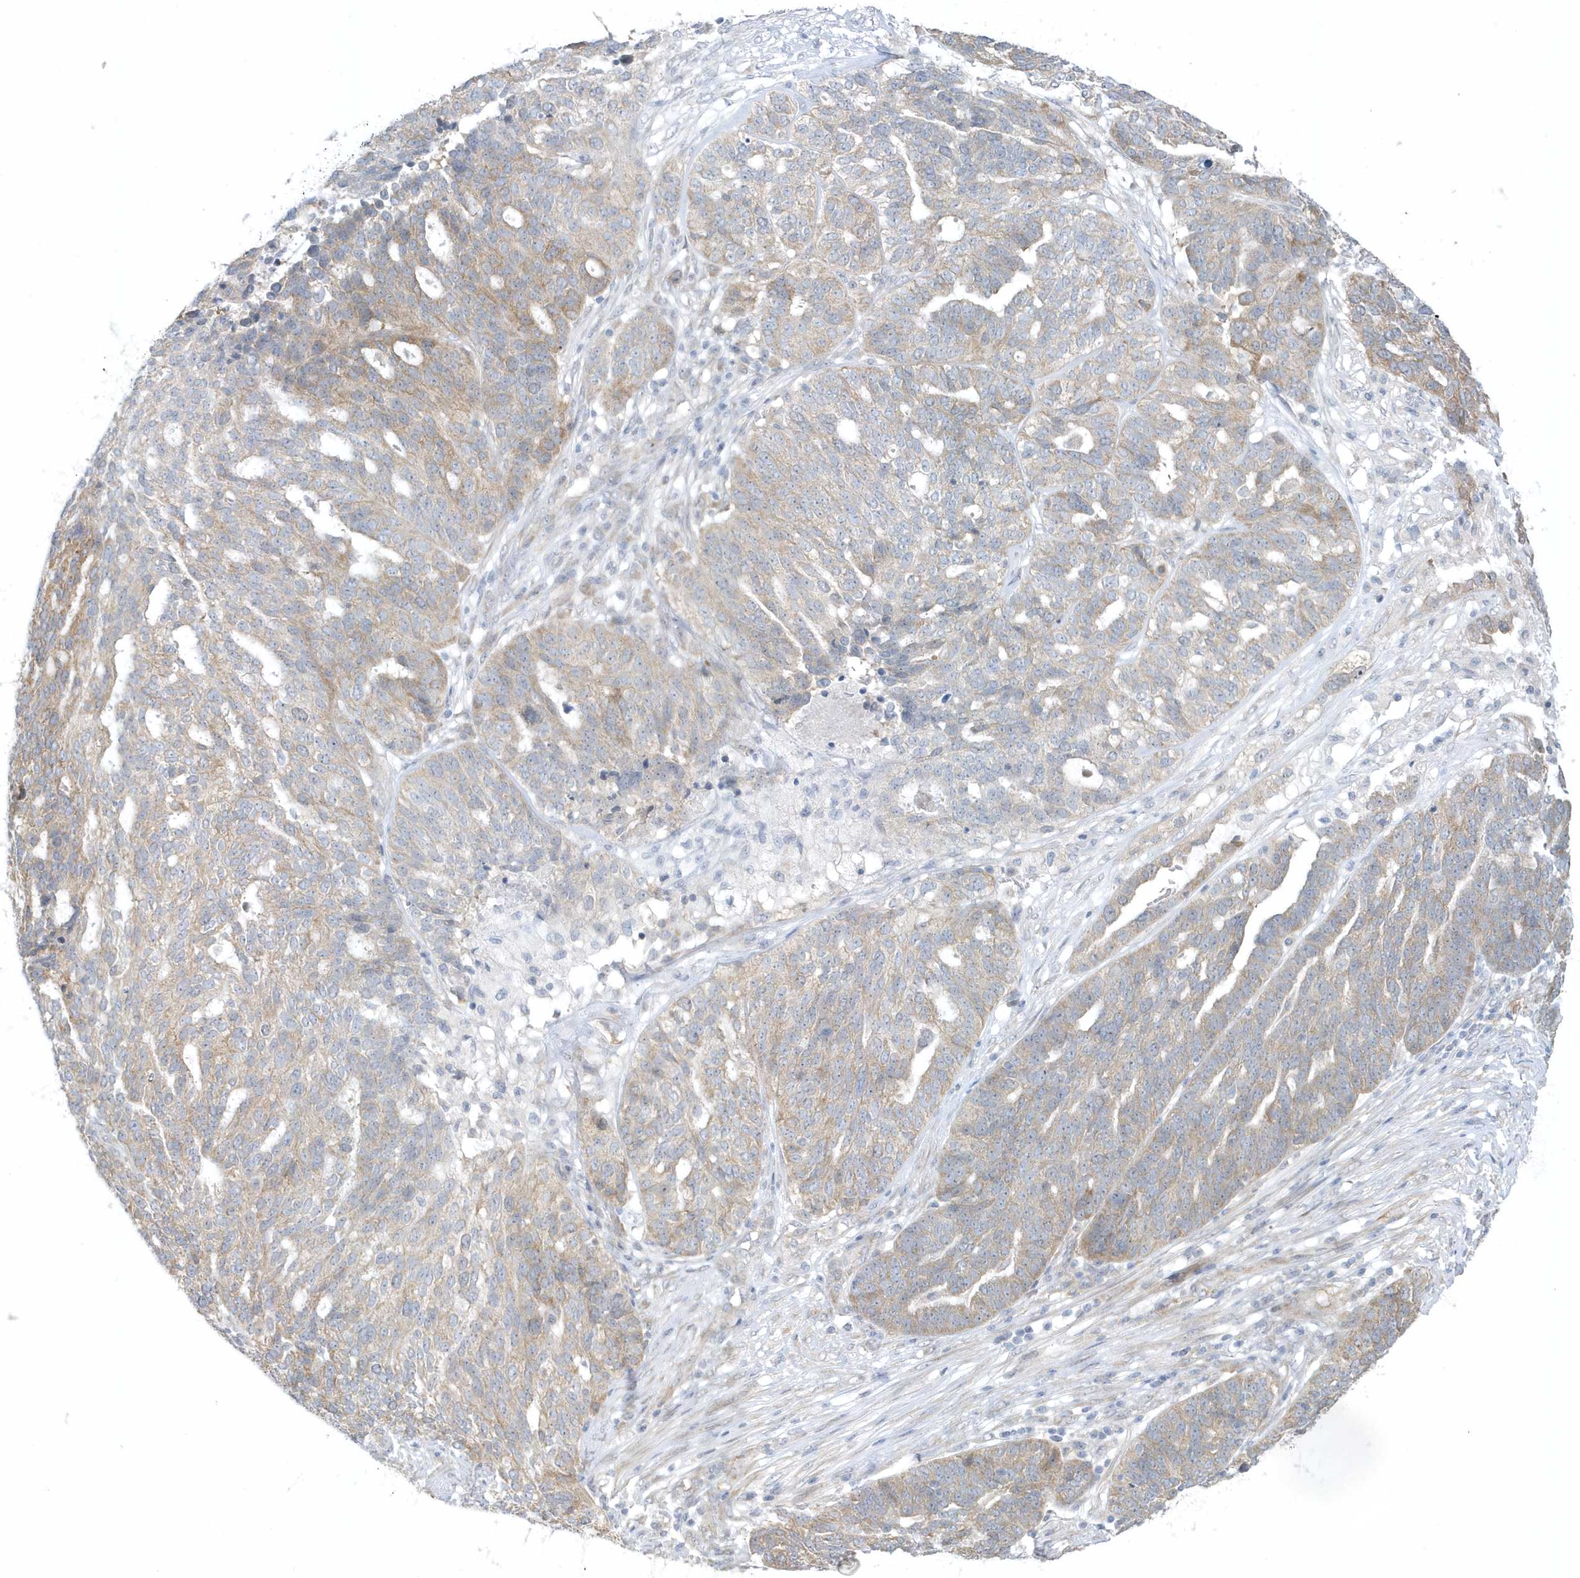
{"staining": {"intensity": "weak", "quantity": "25%-75%", "location": "cytoplasmic/membranous"}, "tissue": "ovarian cancer", "cell_type": "Tumor cells", "image_type": "cancer", "snomed": [{"axis": "morphology", "description": "Cystadenocarcinoma, serous, NOS"}, {"axis": "topography", "description": "Ovary"}], "caption": "Immunohistochemical staining of human ovarian serous cystadenocarcinoma demonstrates weak cytoplasmic/membranous protein staining in approximately 25%-75% of tumor cells.", "gene": "SCN3A", "patient": {"sex": "female", "age": 59}}